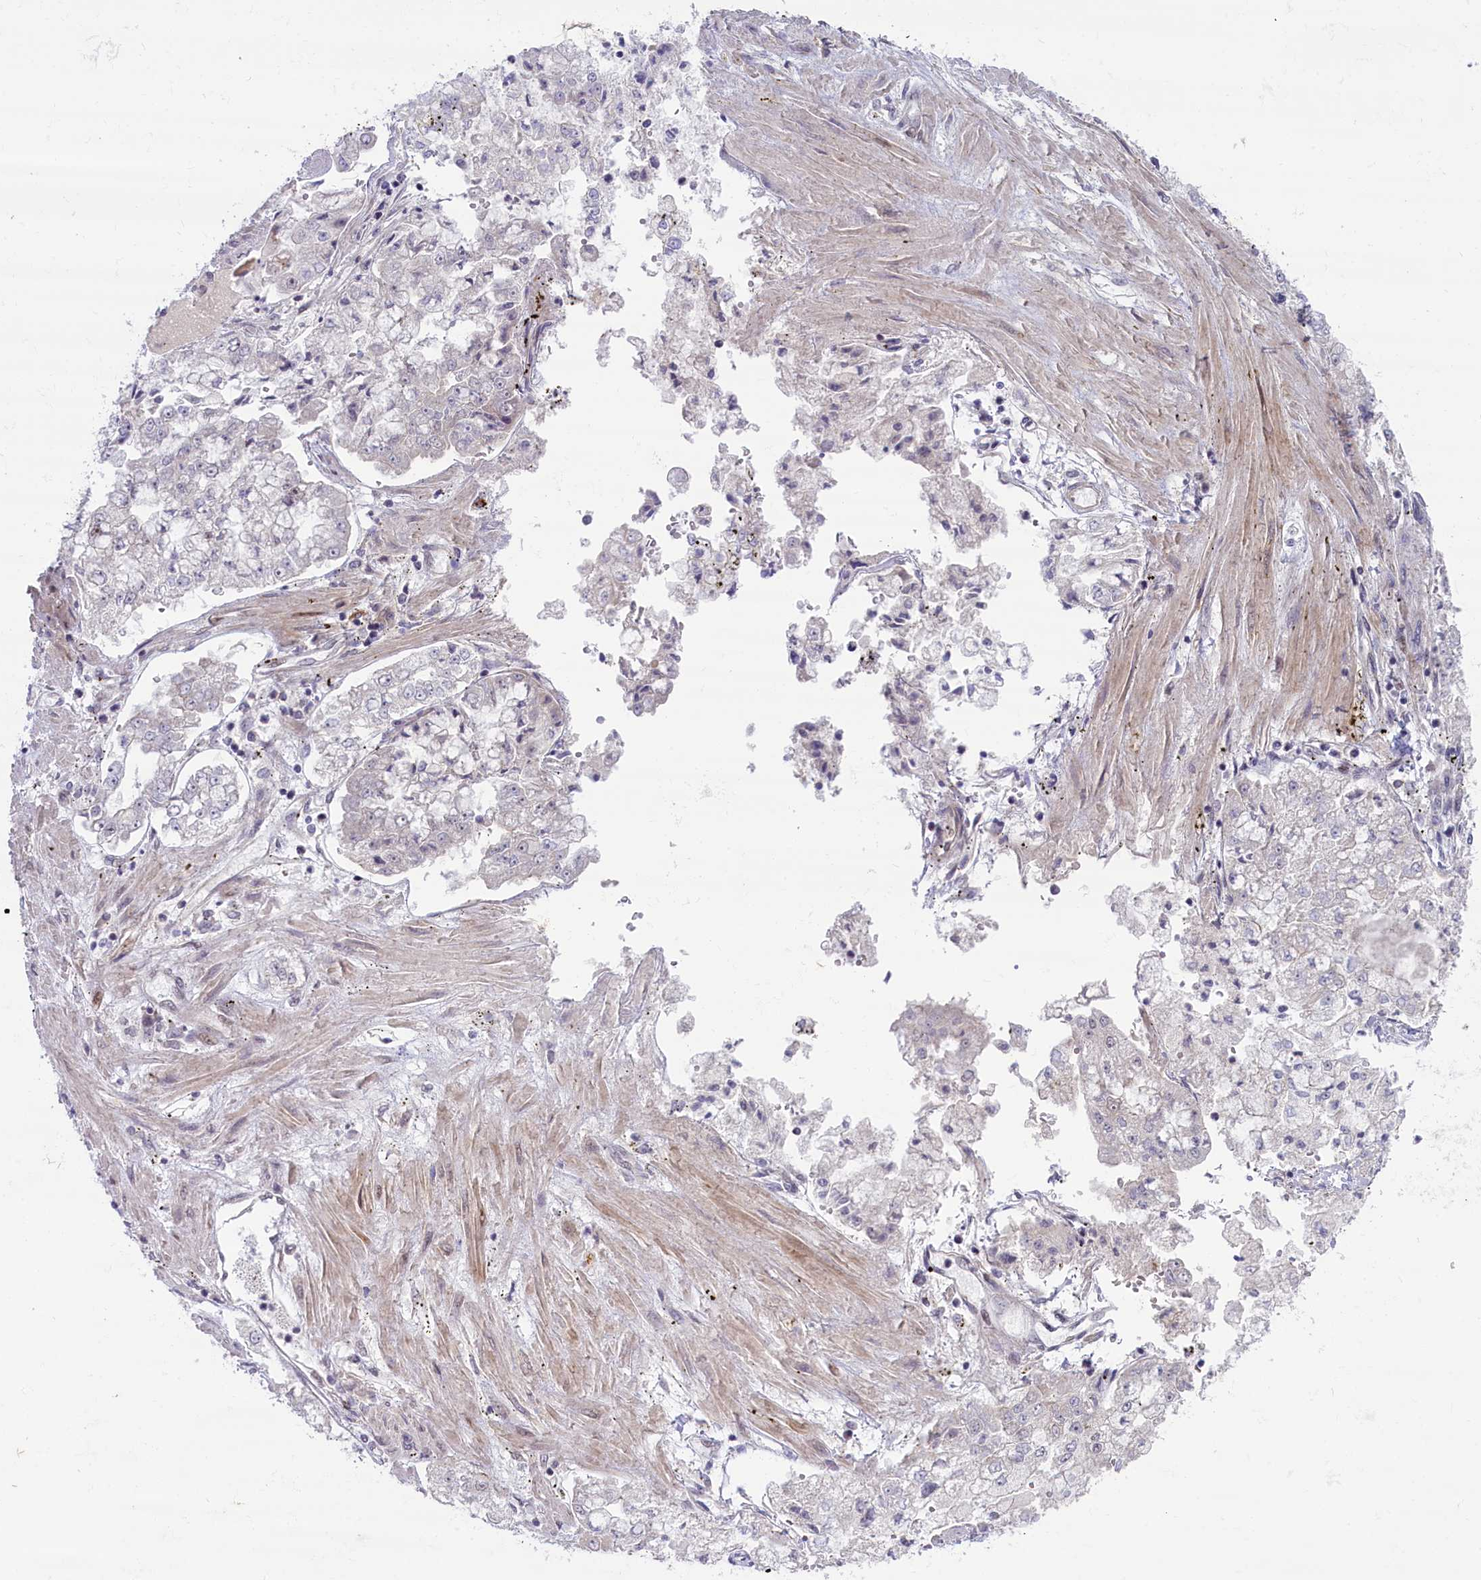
{"staining": {"intensity": "negative", "quantity": "none", "location": "none"}, "tissue": "stomach cancer", "cell_type": "Tumor cells", "image_type": "cancer", "snomed": [{"axis": "morphology", "description": "Adenocarcinoma, NOS"}, {"axis": "topography", "description": "Stomach"}], "caption": "Immunohistochemistry (IHC) of human adenocarcinoma (stomach) demonstrates no staining in tumor cells. The staining is performed using DAB brown chromogen with nuclei counter-stained in using hematoxylin.", "gene": "CCL23", "patient": {"sex": "male", "age": 76}}